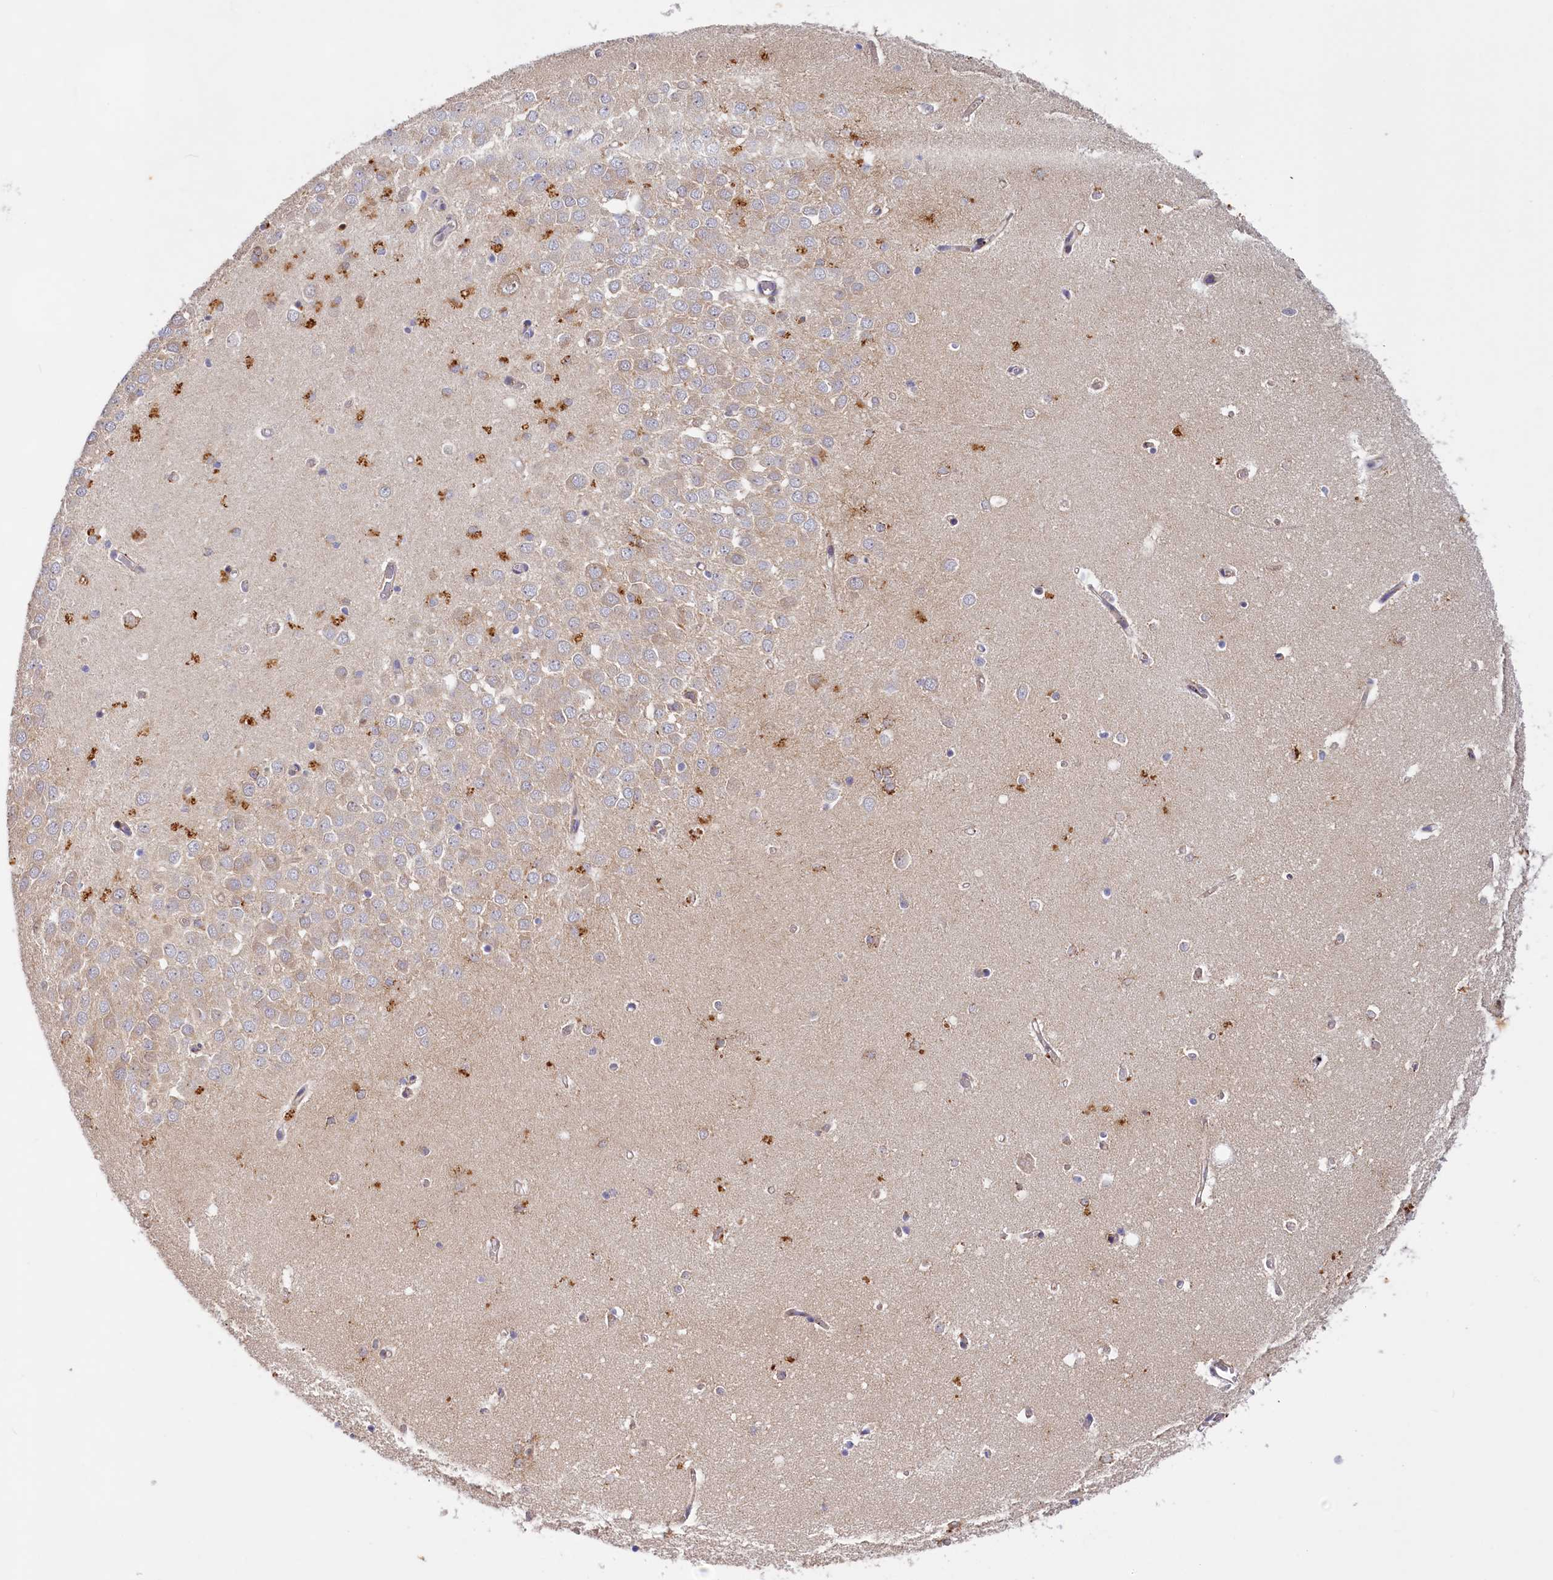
{"staining": {"intensity": "weak", "quantity": "<25%", "location": "cytoplasmic/membranous"}, "tissue": "hippocampus", "cell_type": "Glial cells", "image_type": "normal", "snomed": [{"axis": "morphology", "description": "Normal tissue, NOS"}, {"axis": "topography", "description": "Hippocampus"}], "caption": "Immunohistochemistry micrograph of benign hippocampus: human hippocampus stained with DAB exhibits no significant protein expression in glial cells.", "gene": "DYNC2H1", "patient": {"sex": "male", "age": 70}}